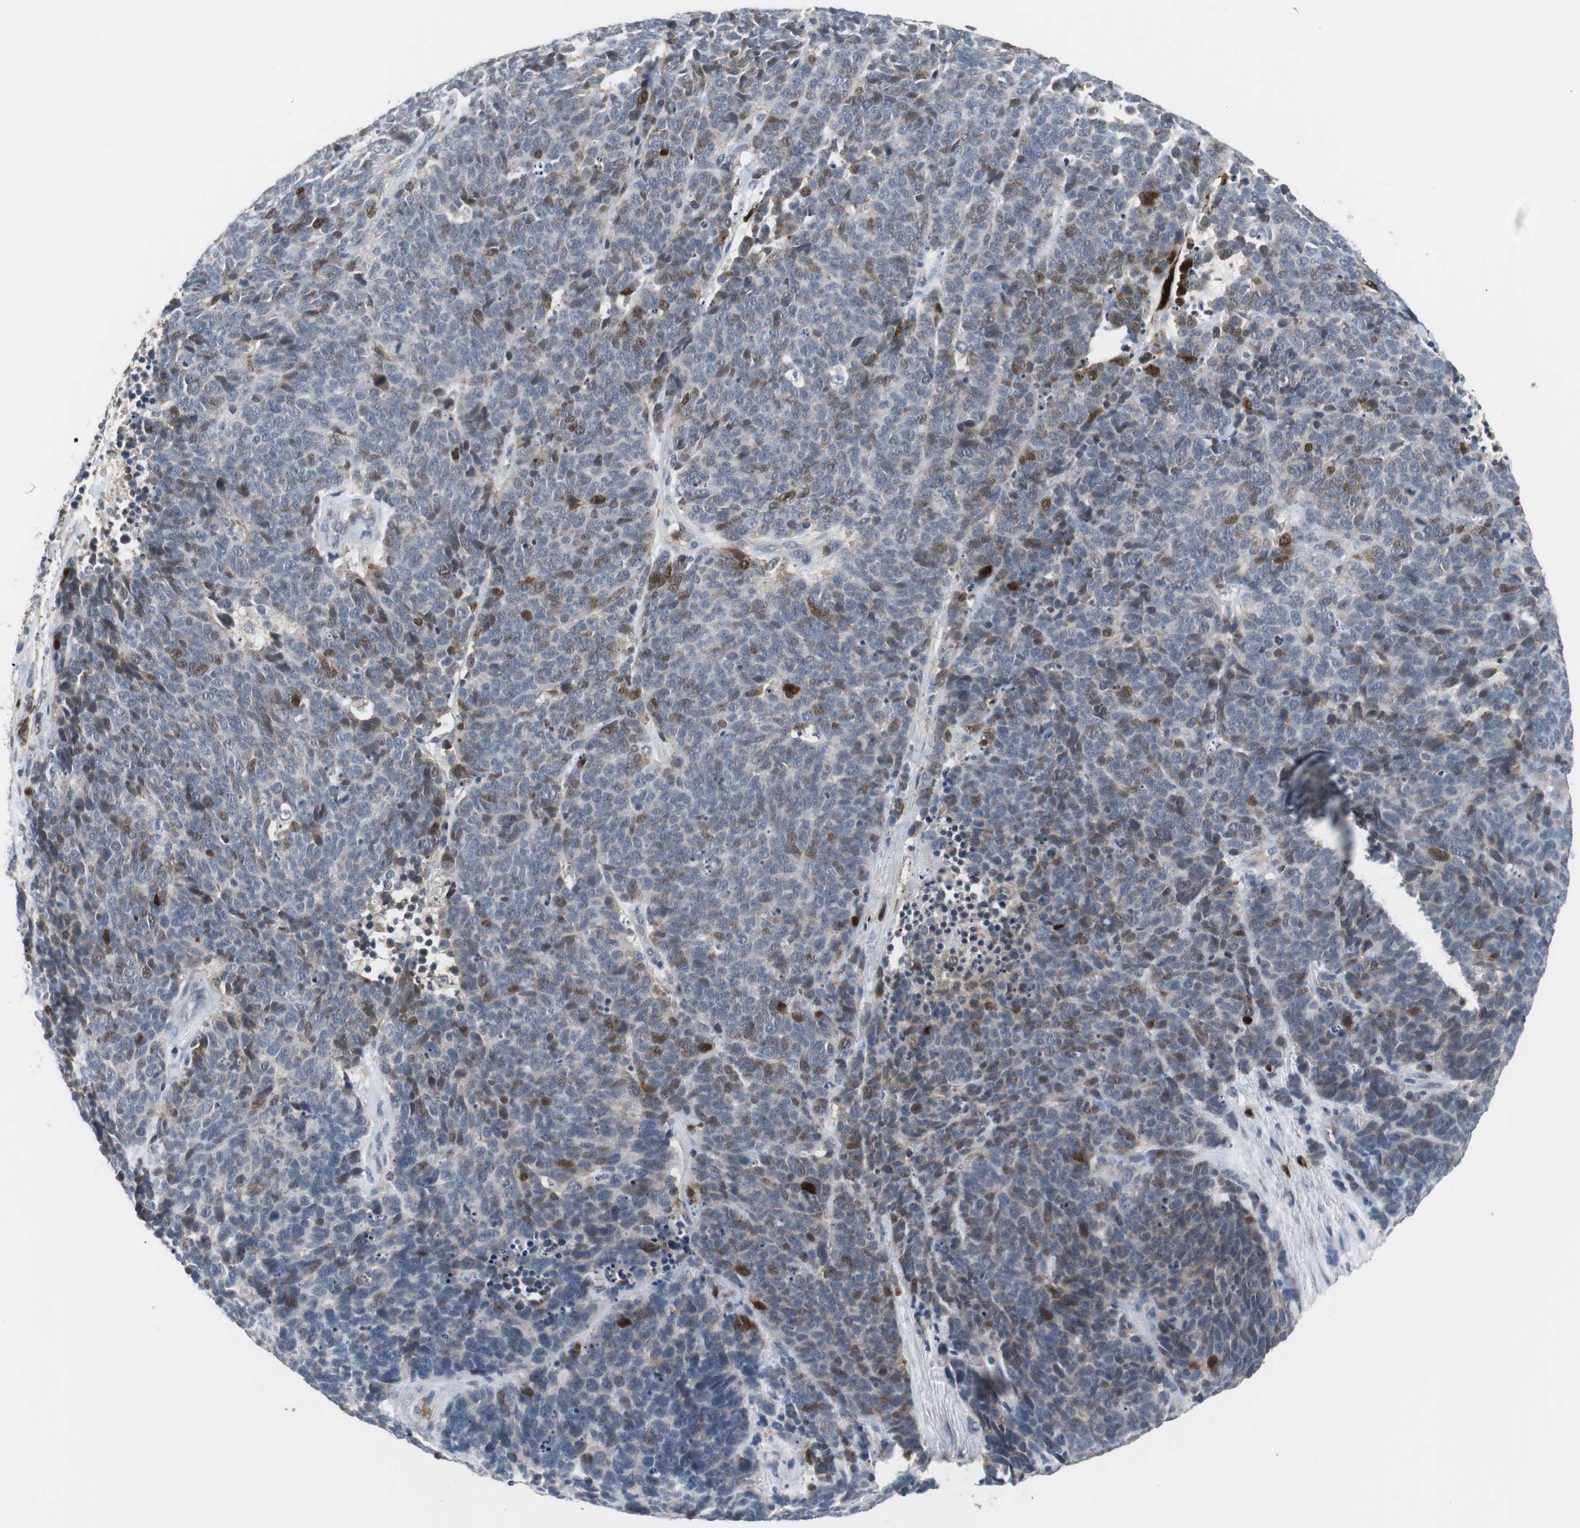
{"staining": {"intensity": "strong", "quantity": "<25%", "location": "cytoplasmic/membranous,nuclear"}, "tissue": "lung cancer", "cell_type": "Tumor cells", "image_type": "cancer", "snomed": [{"axis": "morphology", "description": "Neoplasm, malignant, NOS"}, {"axis": "topography", "description": "Lung"}], "caption": "Lung cancer tissue exhibits strong cytoplasmic/membranous and nuclear expression in approximately <25% of tumor cells (DAB IHC, brown staining for protein, blue staining for nuclei).", "gene": "CALB2", "patient": {"sex": "female", "age": 58}}